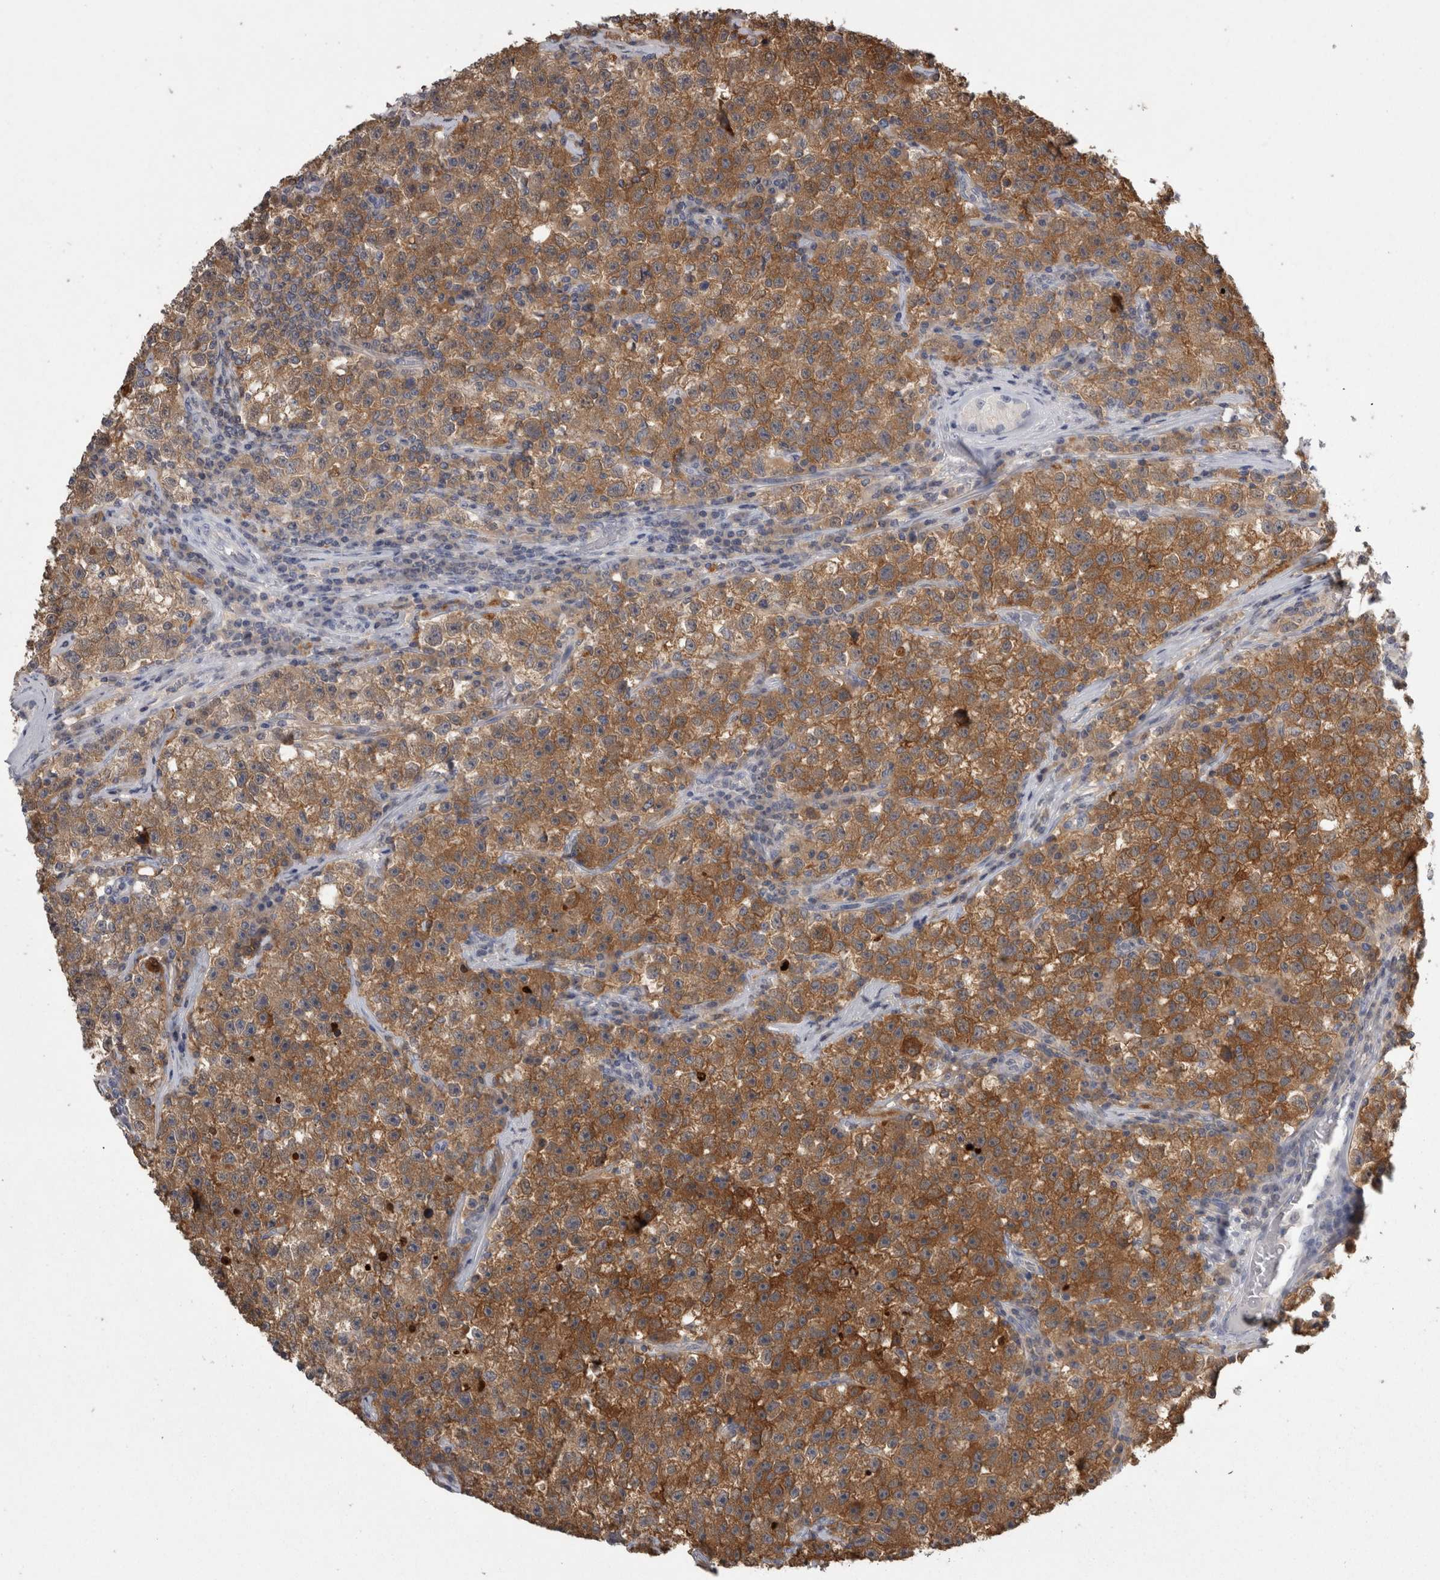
{"staining": {"intensity": "moderate", "quantity": ">75%", "location": "cytoplasmic/membranous"}, "tissue": "testis cancer", "cell_type": "Tumor cells", "image_type": "cancer", "snomed": [{"axis": "morphology", "description": "Seminoma, NOS"}, {"axis": "topography", "description": "Testis"}], "caption": "Immunohistochemistry of human seminoma (testis) shows medium levels of moderate cytoplasmic/membranous expression in about >75% of tumor cells.", "gene": "TCAP", "patient": {"sex": "male", "age": 22}}